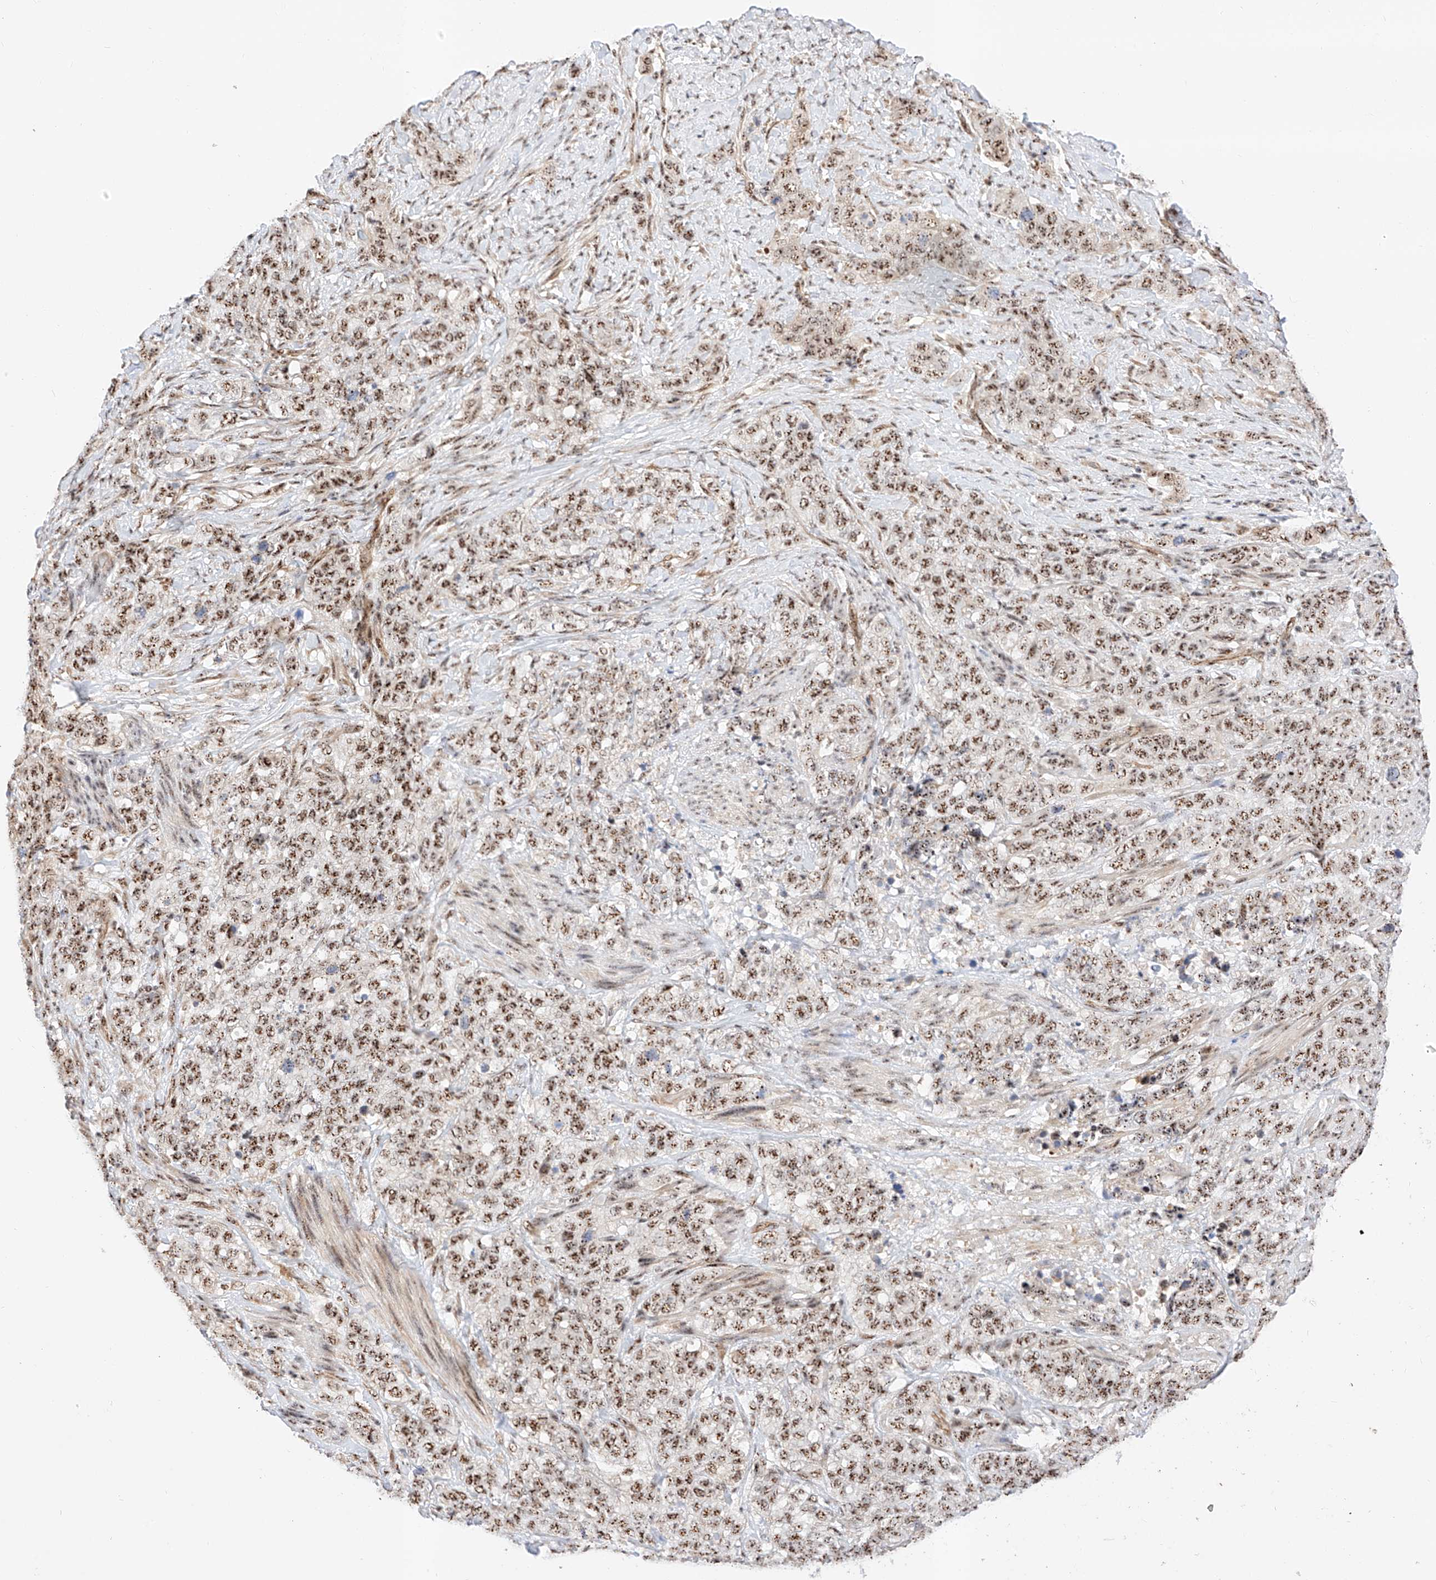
{"staining": {"intensity": "strong", "quantity": ">75%", "location": "nuclear"}, "tissue": "stomach cancer", "cell_type": "Tumor cells", "image_type": "cancer", "snomed": [{"axis": "morphology", "description": "Adenocarcinoma, NOS"}, {"axis": "topography", "description": "Stomach"}], "caption": "Tumor cells exhibit high levels of strong nuclear expression in approximately >75% of cells in human stomach adenocarcinoma.", "gene": "ATXN7L2", "patient": {"sex": "male", "age": 48}}